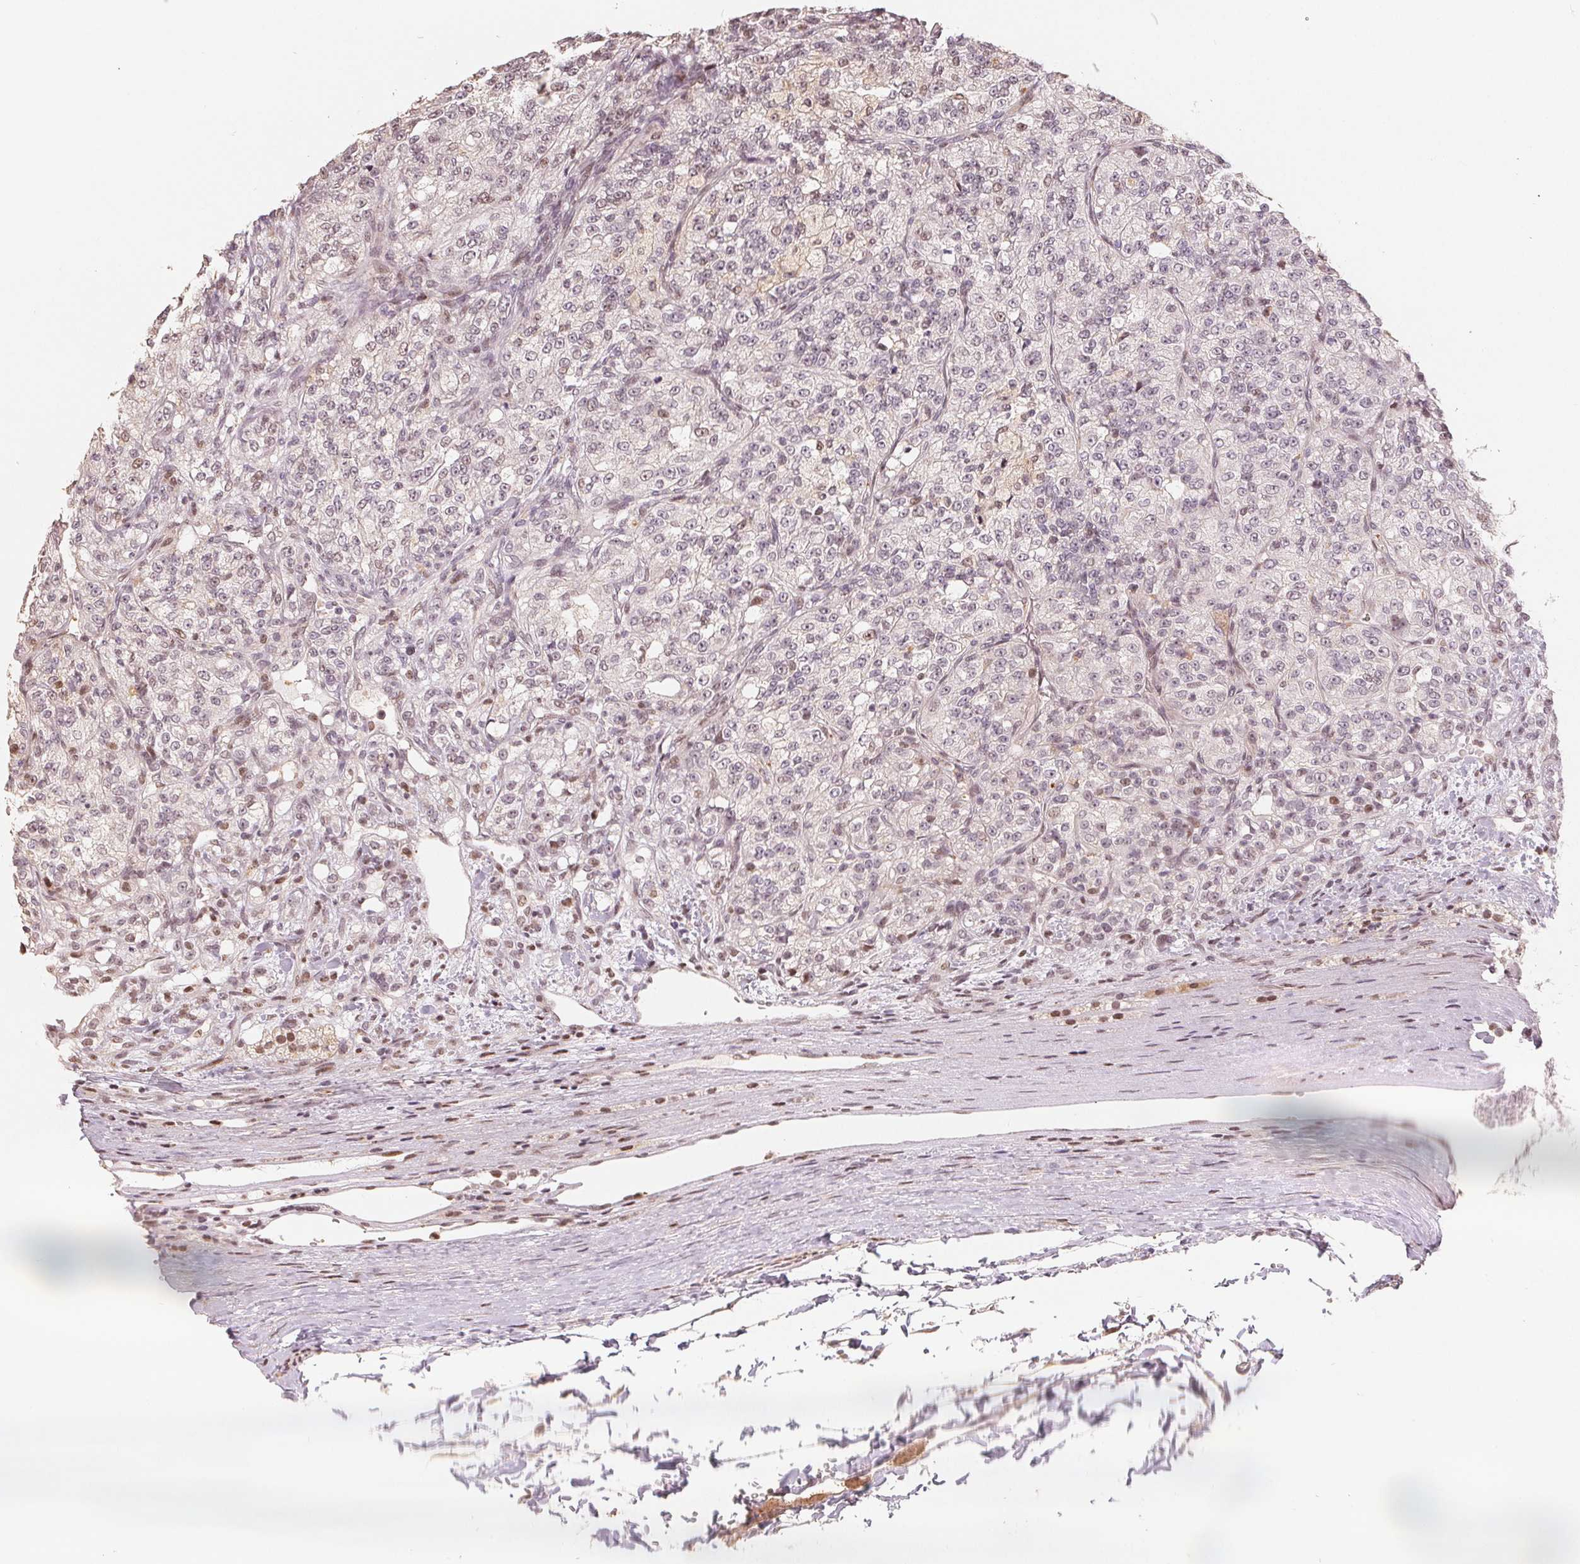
{"staining": {"intensity": "negative", "quantity": "none", "location": "none"}, "tissue": "renal cancer", "cell_type": "Tumor cells", "image_type": "cancer", "snomed": [{"axis": "morphology", "description": "Adenocarcinoma, NOS"}, {"axis": "topography", "description": "Kidney"}], "caption": "The image reveals no significant positivity in tumor cells of adenocarcinoma (renal). The staining is performed using DAB (3,3'-diaminobenzidine) brown chromogen with nuclei counter-stained in using hematoxylin.", "gene": "CCDC138", "patient": {"sex": "female", "age": 63}}